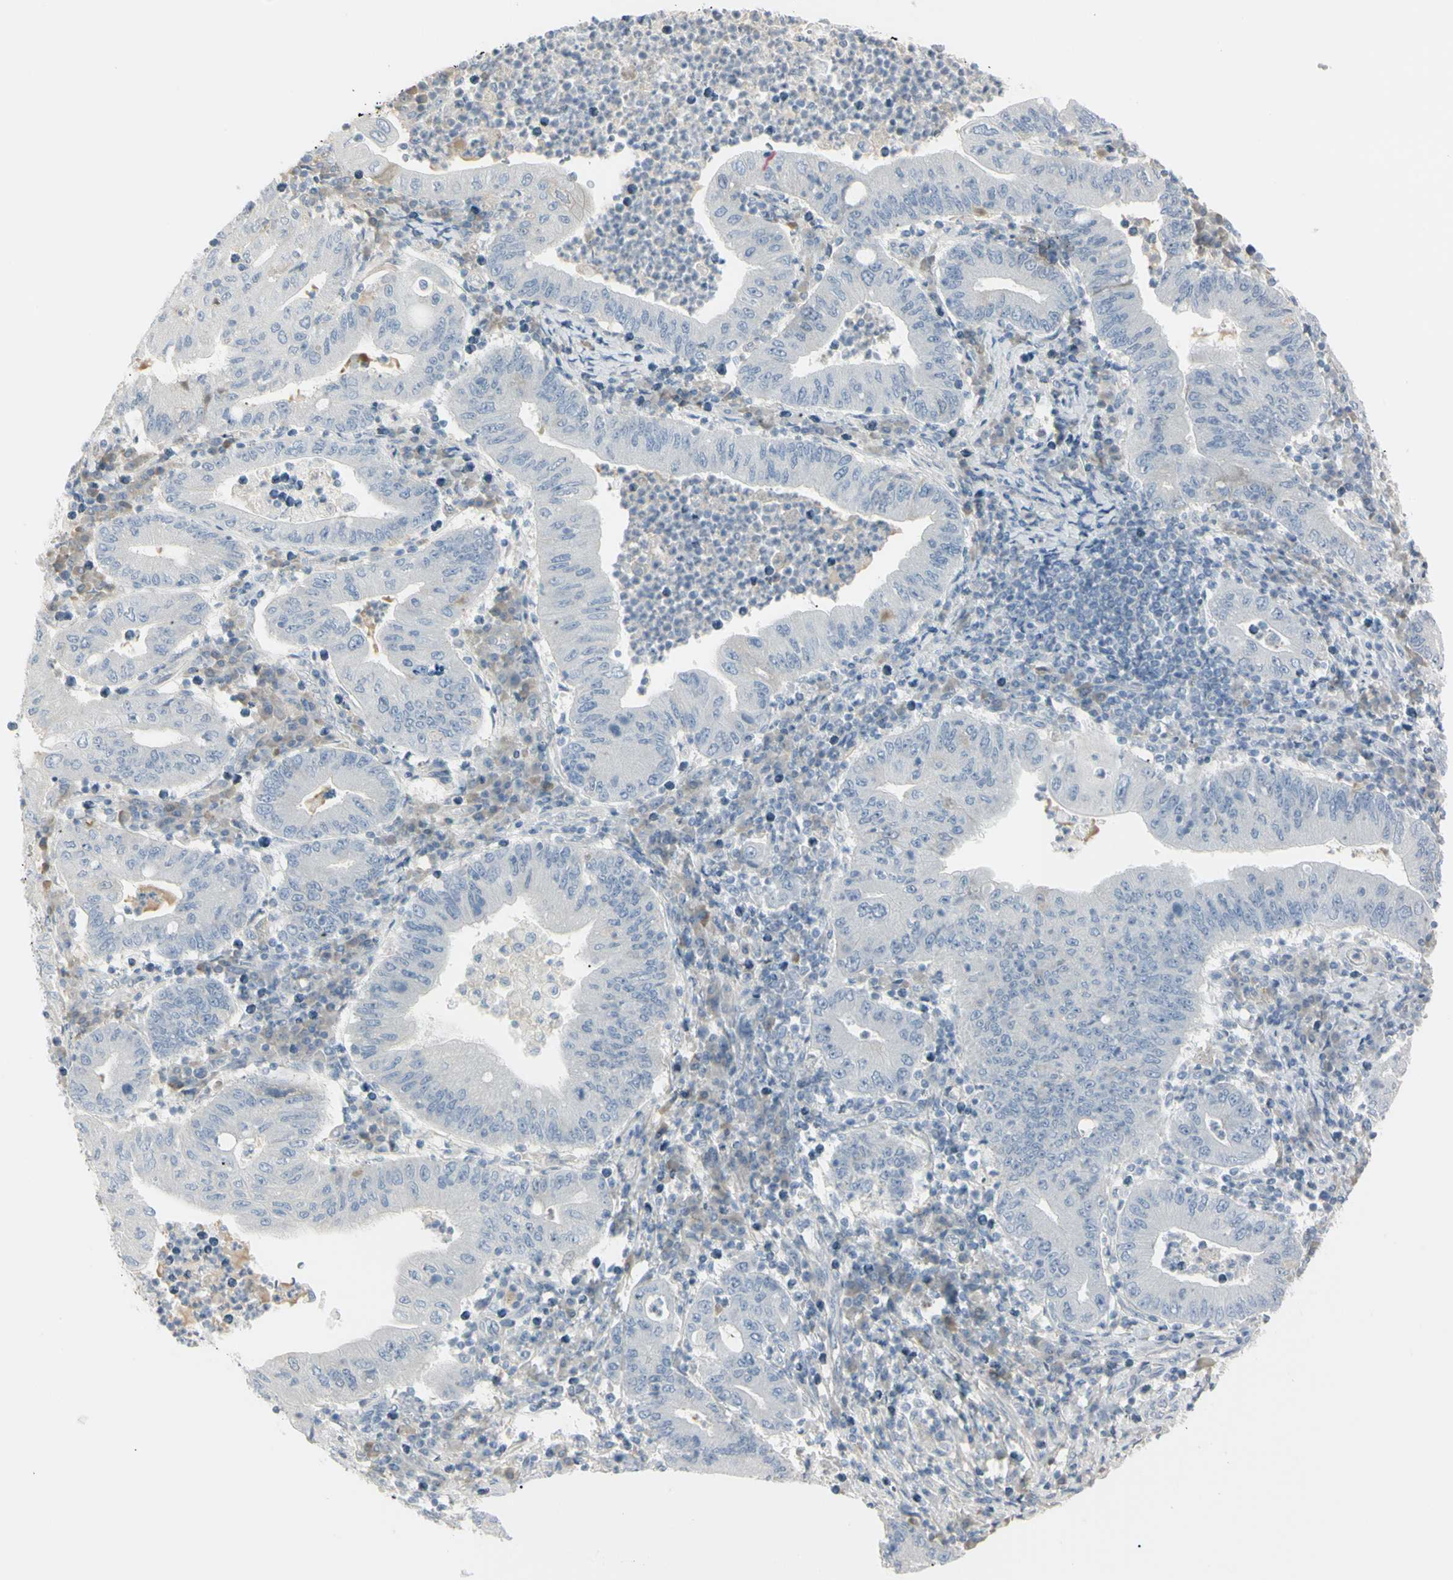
{"staining": {"intensity": "negative", "quantity": "none", "location": "none"}, "tissue": "stomach cancer", "cell_type": "Tumor cells", "image_type": "cancer", "snomed": [{"axis": "morphology", "description": "Normal tissue, NOS"}, {"axis": "morphology", "description": "Adenocarcinoma, NOS"}, {"axis": "topography", "description": "Esophagus"}, {"axis": "topography", "description": "Stomach, upper"}, {"axis": "topography", "description": "Peripheral nerve tissue"}], "caption": "This is an immunohistochemistry (IHC) micrograph of human stomach adenocarcinoma. There is no positivity in tumor cells.", "gene": "PIP", "patient": {"sex": "male", "age": 62}}